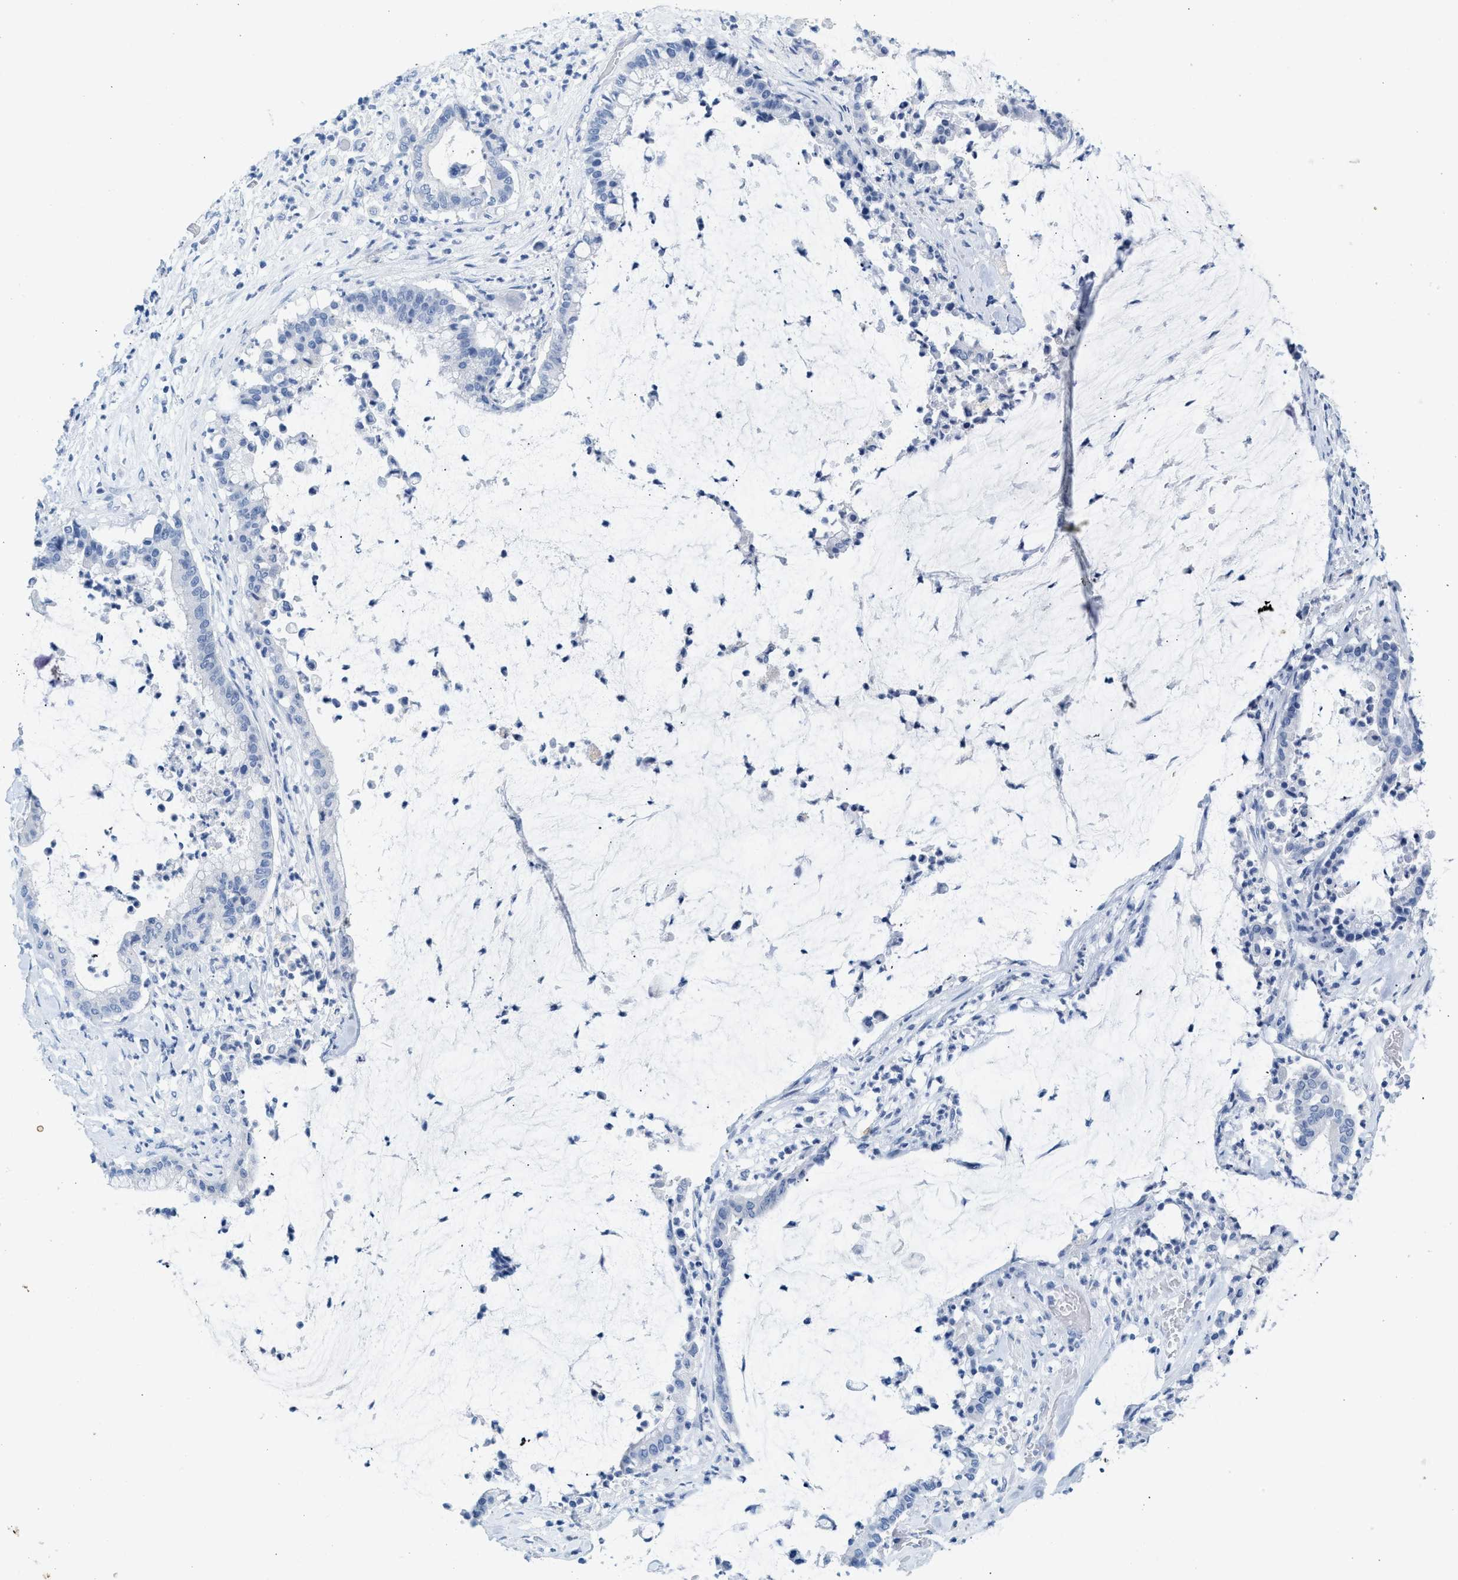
{"staining": {"intensity": "negative", "quantity": "none", "location": "none"}, "tissue": "pancreatic cancer", "cell_type": "Tumor cells", "image_type": "cancer", "snomed": [{"axis": "morphology", "description": "Adenocarcinoma, NOS"}, {"axis": "topography", "description": "Pancreas"}], "caption": "There is no significant expression in tumor cells of pancreatic cancer. Nuclei are stained in blue.", "gene": "HHATL", "patient": {"sex": "male", "age": 41}}